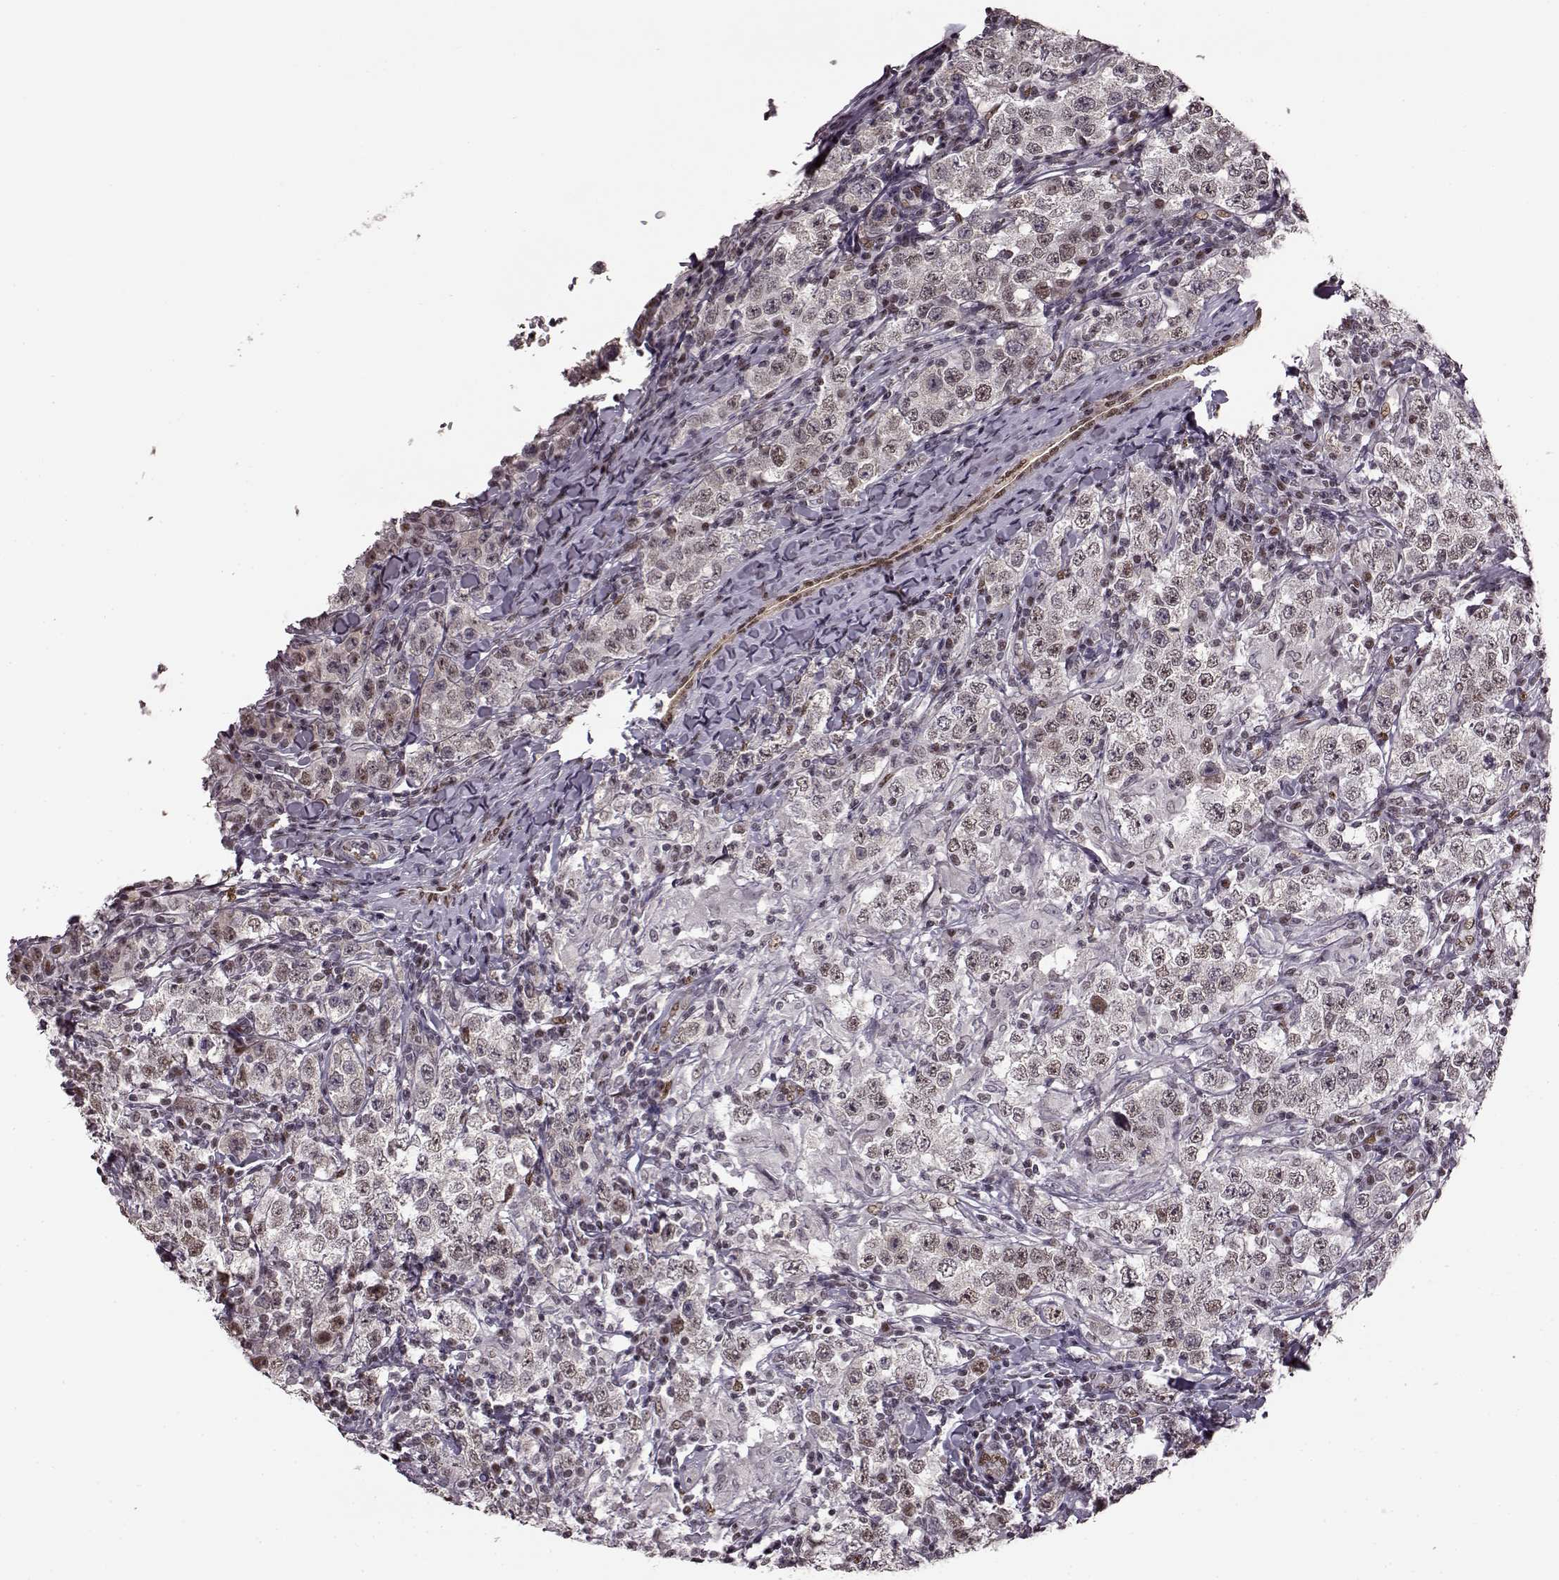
{"staining": {"intensity": "weak", "quantity": "25%-75%", "location": "nuclear"}, "tissue": "testis cancer", "cell_type": "Tumor cells", "image_type": "cancer", "snomed": [{"axis": "morphology", "description": "Seminoma, NOS"}, {"axis": "morphology", "description": "Carcinoma, Embryonal, NOS"}, {"axis": "topography", "description": "Testis"}], "caption": "Testis cancer stained with a protein marker shows weak staining in tumor cells.", "gene": "FTO", "patient": {"sex": "male", "age": 41}}